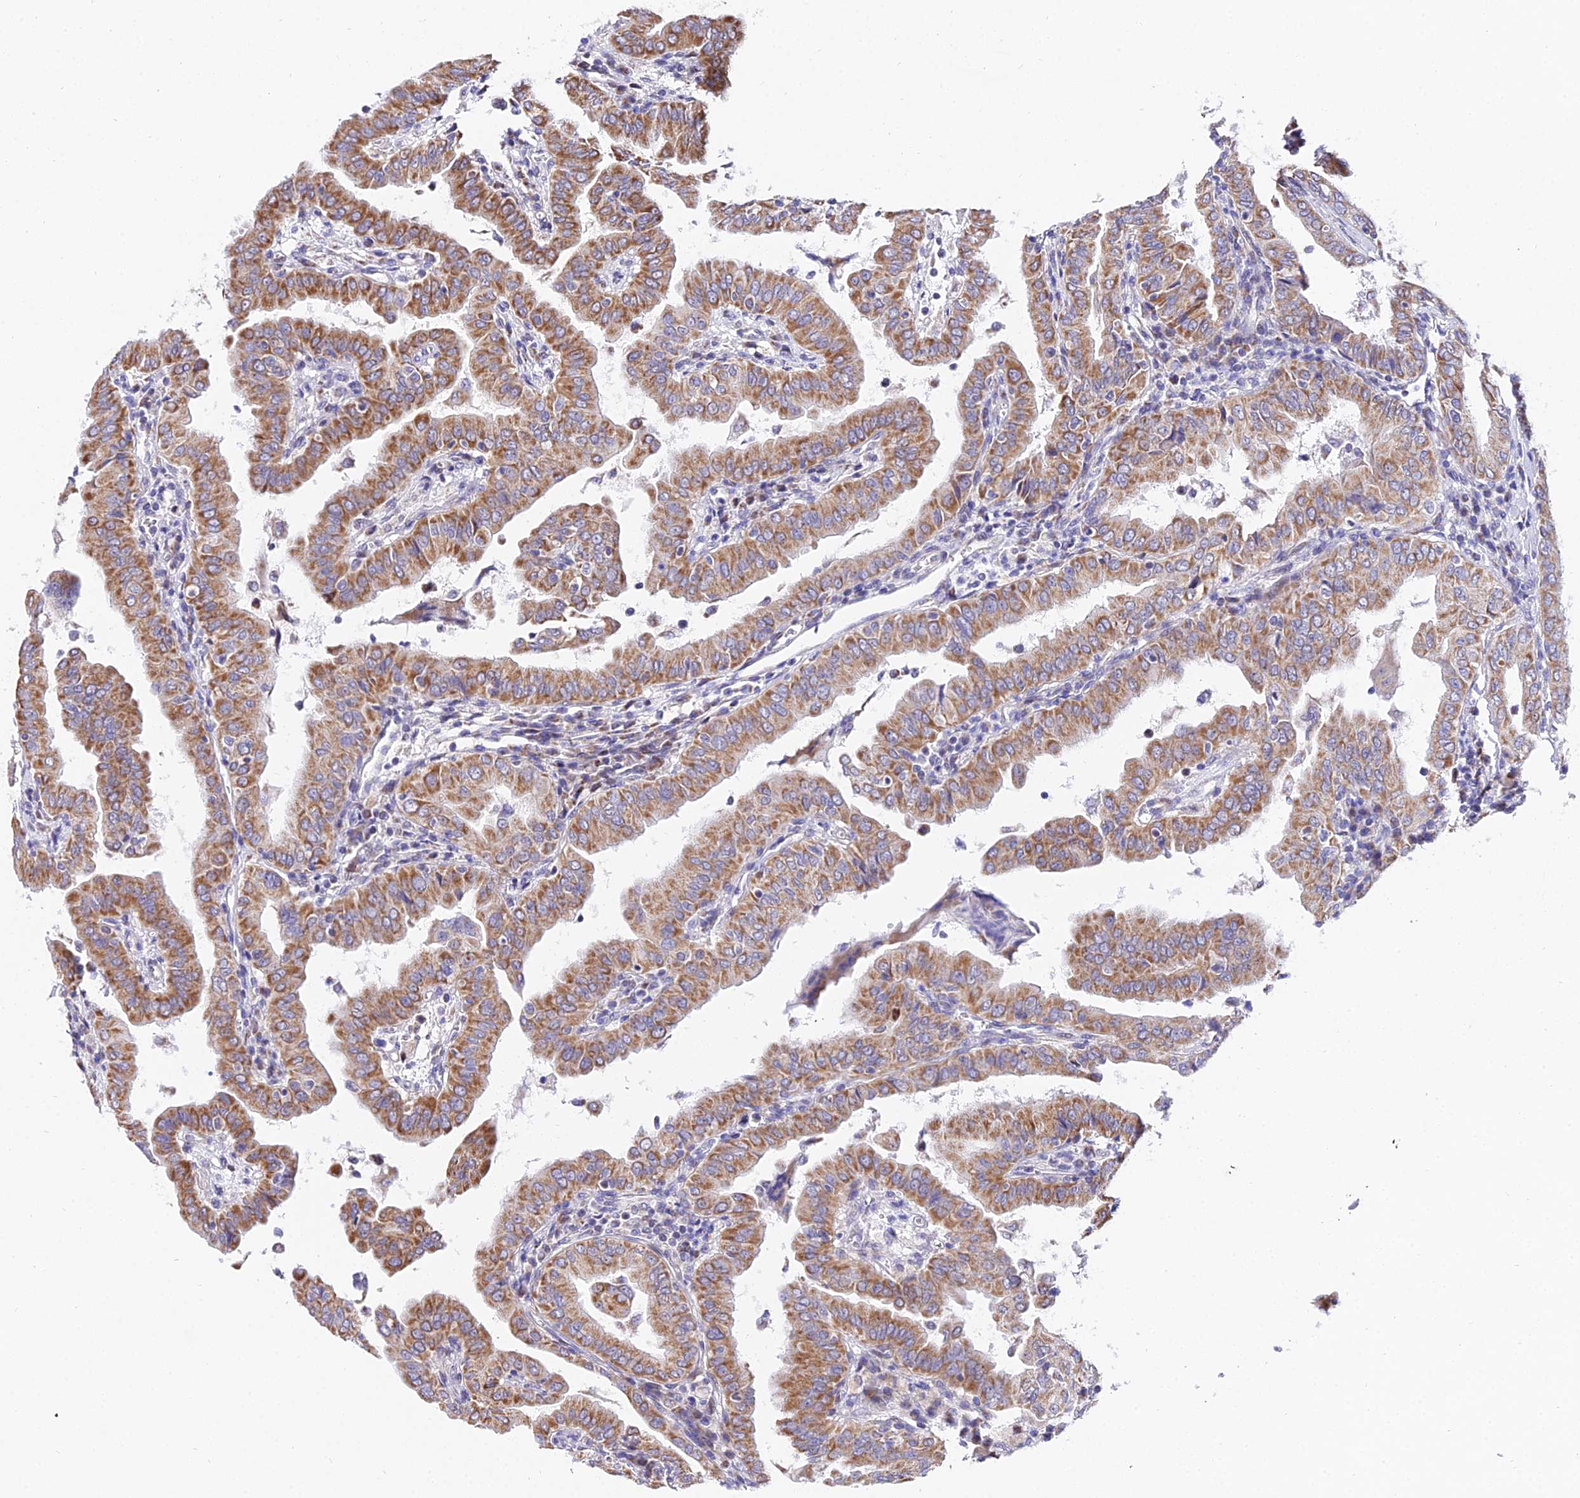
{"staining": {"intensity": "moderate", "quantity": ">75%", "location": "cytoplasmic/membranous"}, "tissue": "thyroid cancer", "cell_type": "Tumor cells", "image_type": "cancer", "snomed": [{"axis": "morphology", "description": "Papillary adenocarcinoma, NOS"}, {"axis": "topography", "description": "Thyroid gland"}], "caption": "Immunohistochemistry (IHC) of human thyroid cancer shows medium levels of moderate cytoplasmic/membranous staining in approximately >75% of tumor cells. (DAB (3,3'-diaminobenzidine) IHC with brightfield microscopy, high magnification).", "gene": "ATP5PB", "patient": {"sex": "male", "age": 33}}